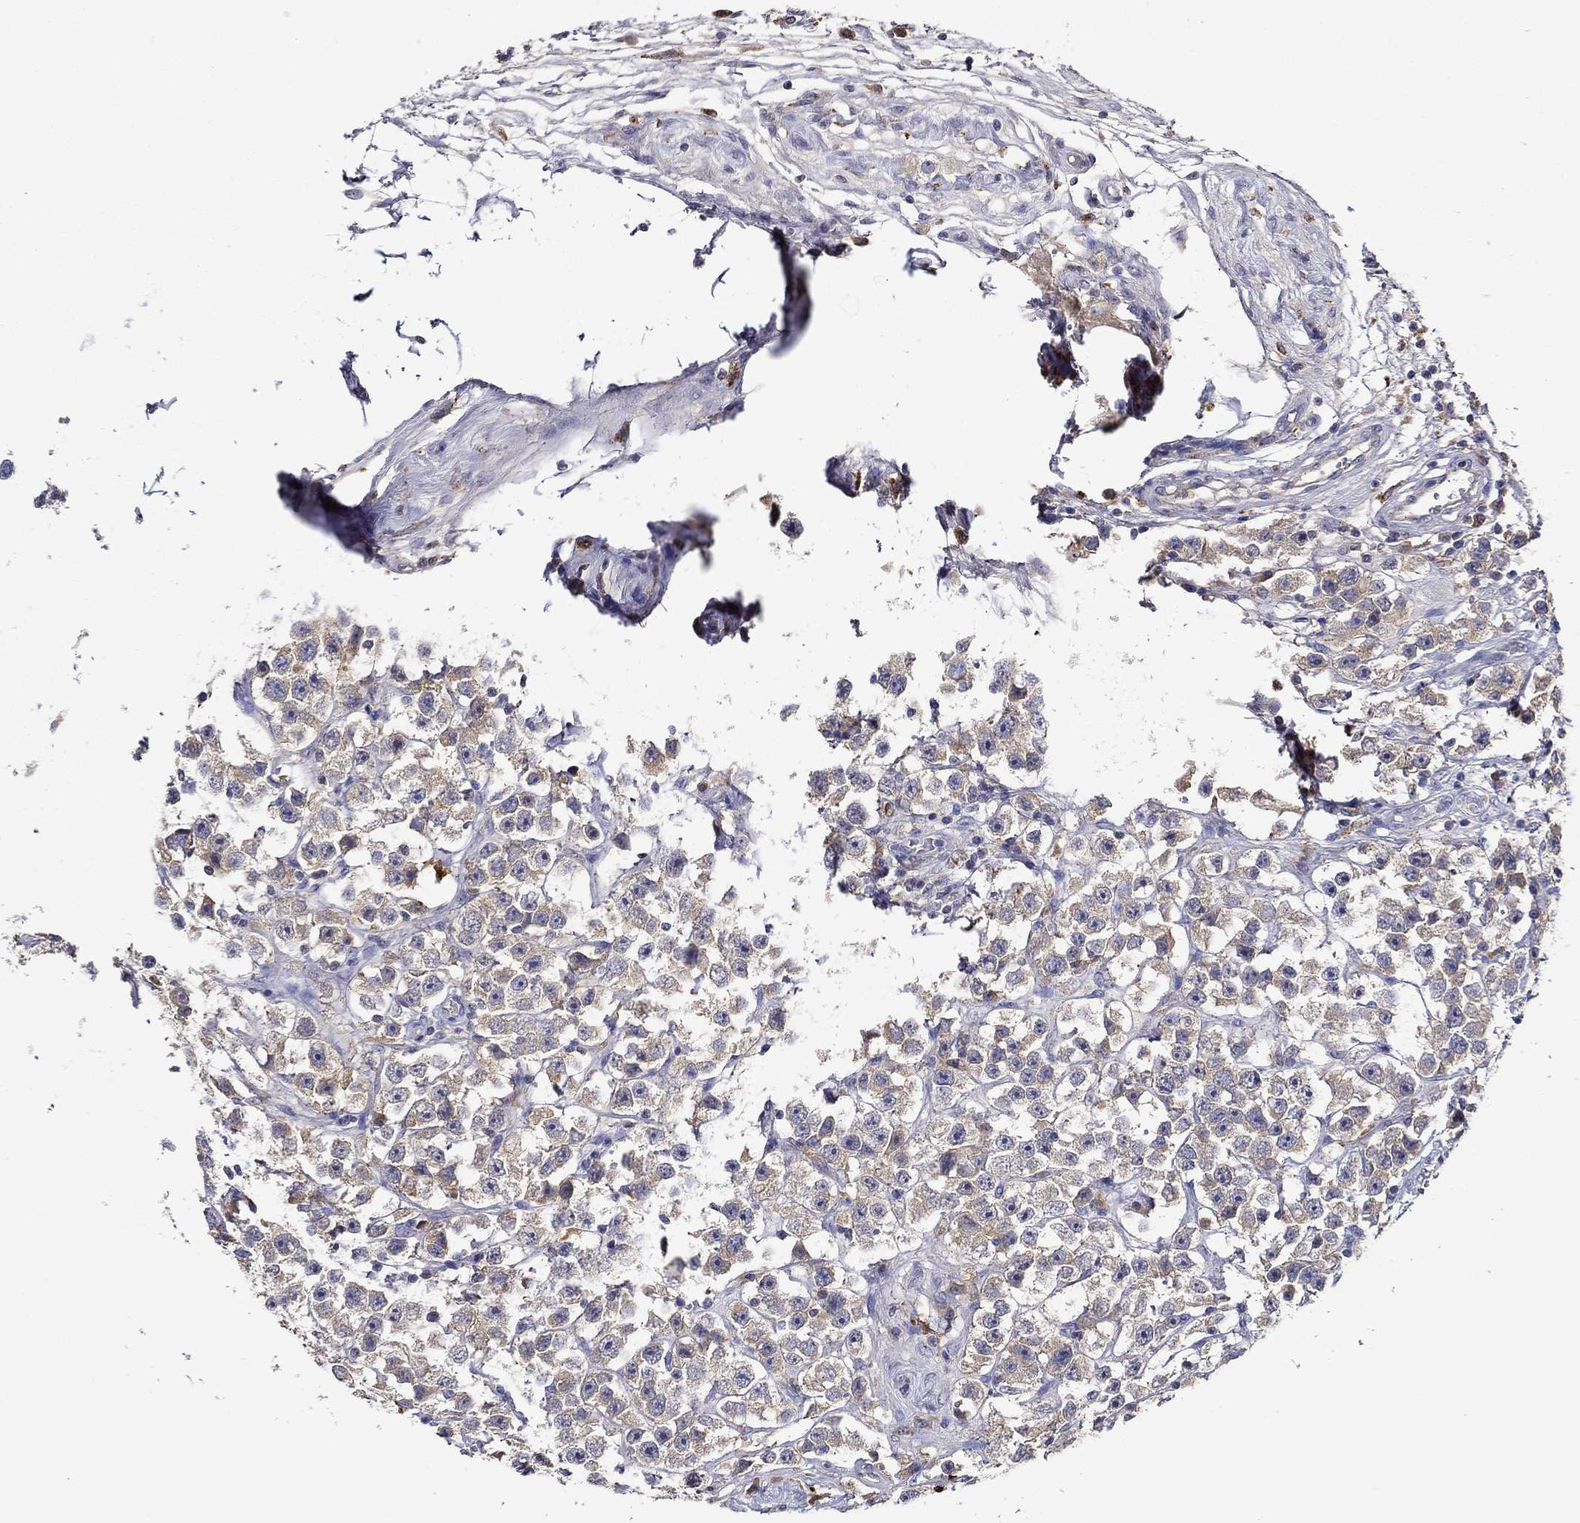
{"staining": {"intensity": "weak", "quantity": ">75%", "location": "cytoplasmic/membranous"}, "tissue": "testis cancer", "cell_type": "Tumor cells", "image_type": "cancer", "snomed": [{"axis": "morphology", "description": "Seminoma, NOS"}, {"axis": "topography", "description": "Testis"}], "caption": "Testis cancer was stained to show a protein in brown. There is low levels of weak cytoplasmic/membranous staining in approximately >75% of tumor cells.", "gene": "CHIT1", "patient": {"sex": "male", "age": 45}}